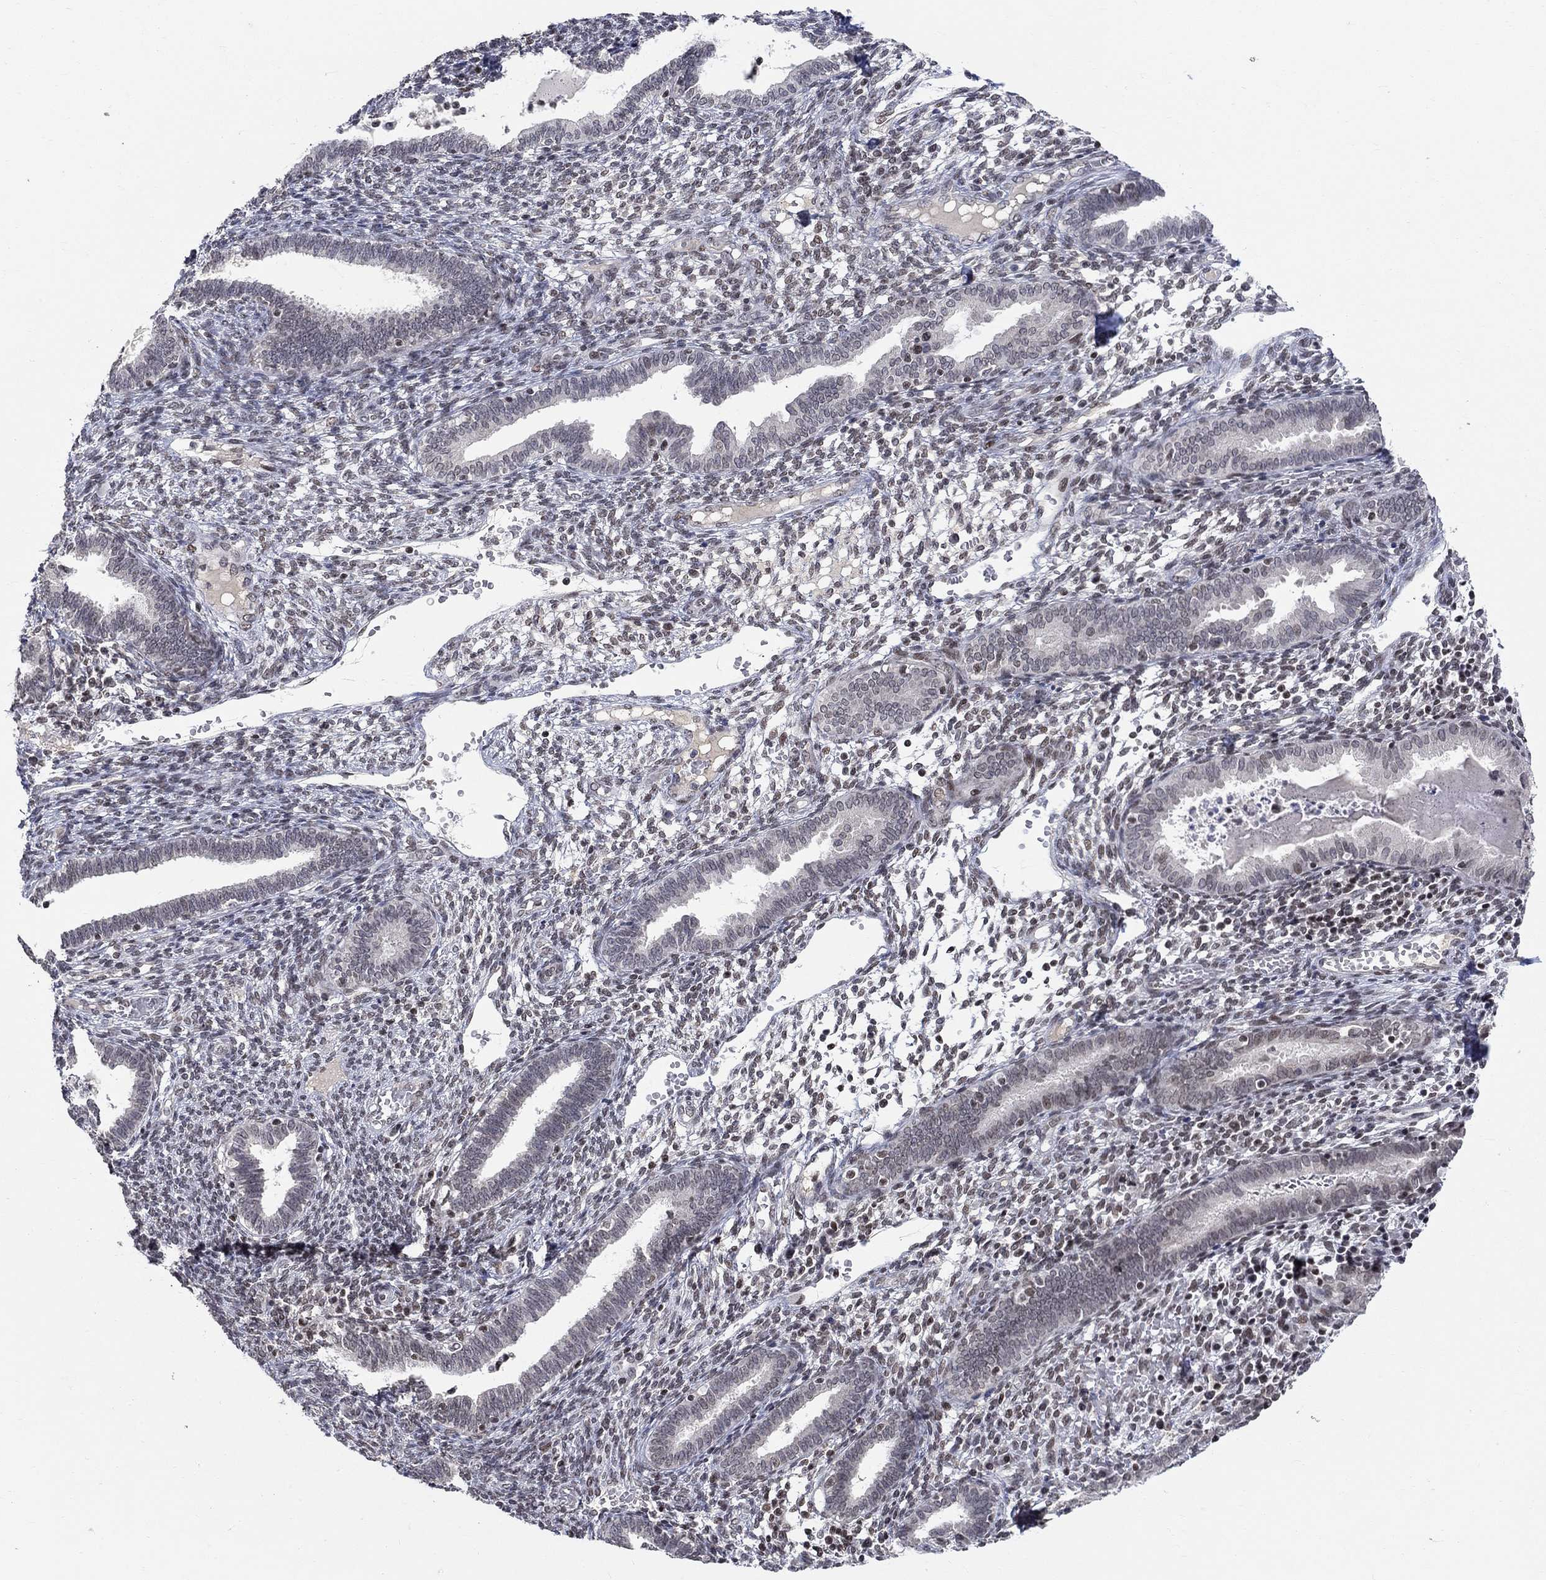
{"staining": {"intensity": "moderate", "quantity": "25%-75%", "location": "nuclear"}, "tissue": "endometrium", "cell_type": "Cells in endometrial stroma", "image_type": "normal", "snomed": [{"axis": "morphology", "description": "Normal tissue, NOS"}, {"axis": "topography", "description": "Endometrium"}], "caption": "IHC (DAB) staining of benign endometrium exhibits moderate nuclear protein expression in approximately 25%-75% of cells in endometrial stroma.", "gene": "KLF12", "patient": {"sex": "female", "age": 42}}